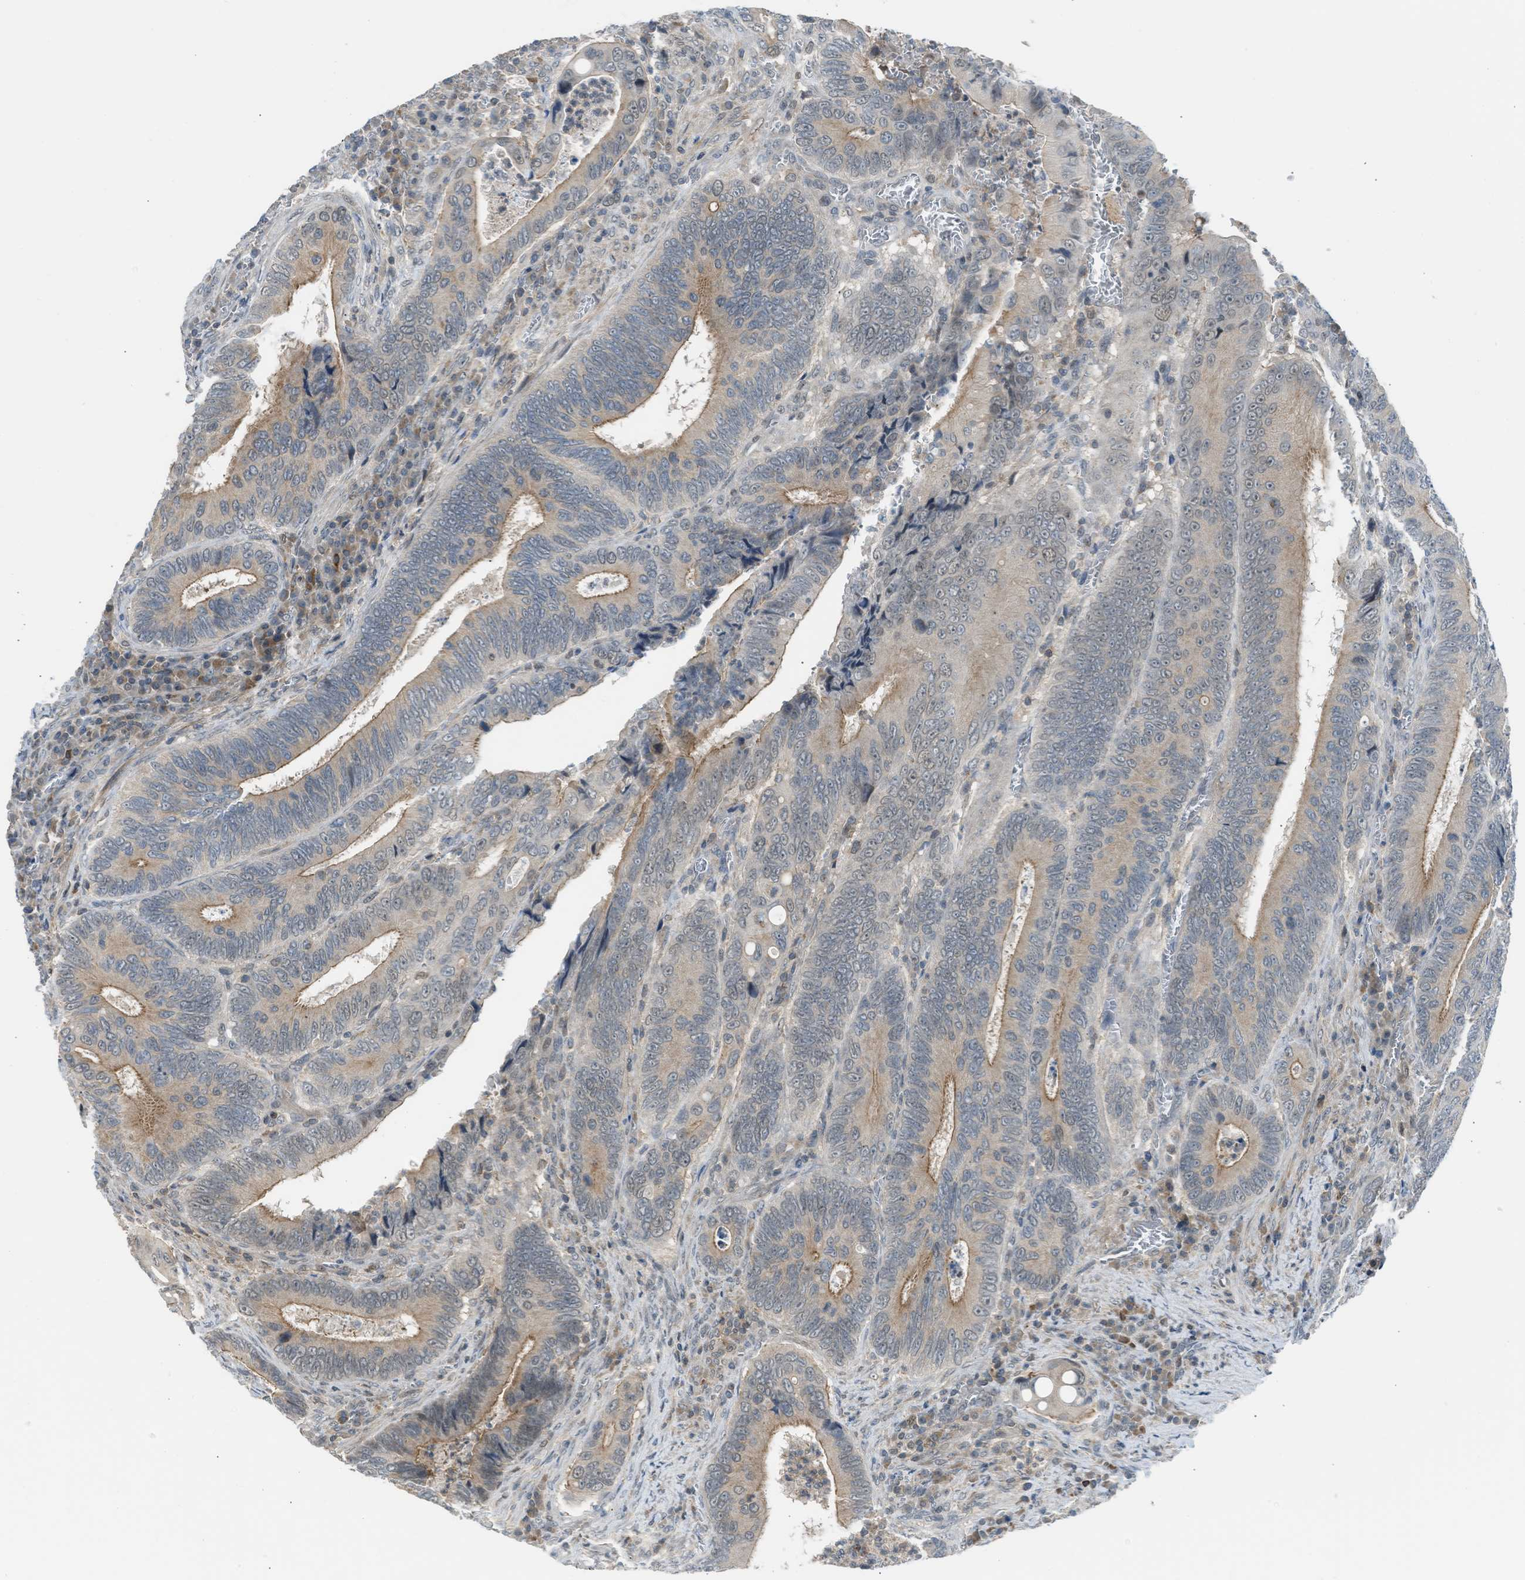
{"staining": {"intensity": "weak", "quantity": "25%-75%", "location": "cytoplasmic/membranous"}, "tissue": "colorectal cancer", "cell_type": "Tumor cells", "image_type": "cancer", "snomed": [{"axis": "morphology", "description": "Inflammation, NOS"}, {"axis": "morphology", "description": "Adenocarcinoma, NOS"}, {"axis": "topography", "description": "Colon"}], "caption": "Tumor cells demonstrate weak cytoplasmic/membranous expression in approximately 25%-75% of cells in colorectal cancer (adenocarcinoma).", "gene": "TTBK2", "patient": {"sex": "male", "age": 72}}